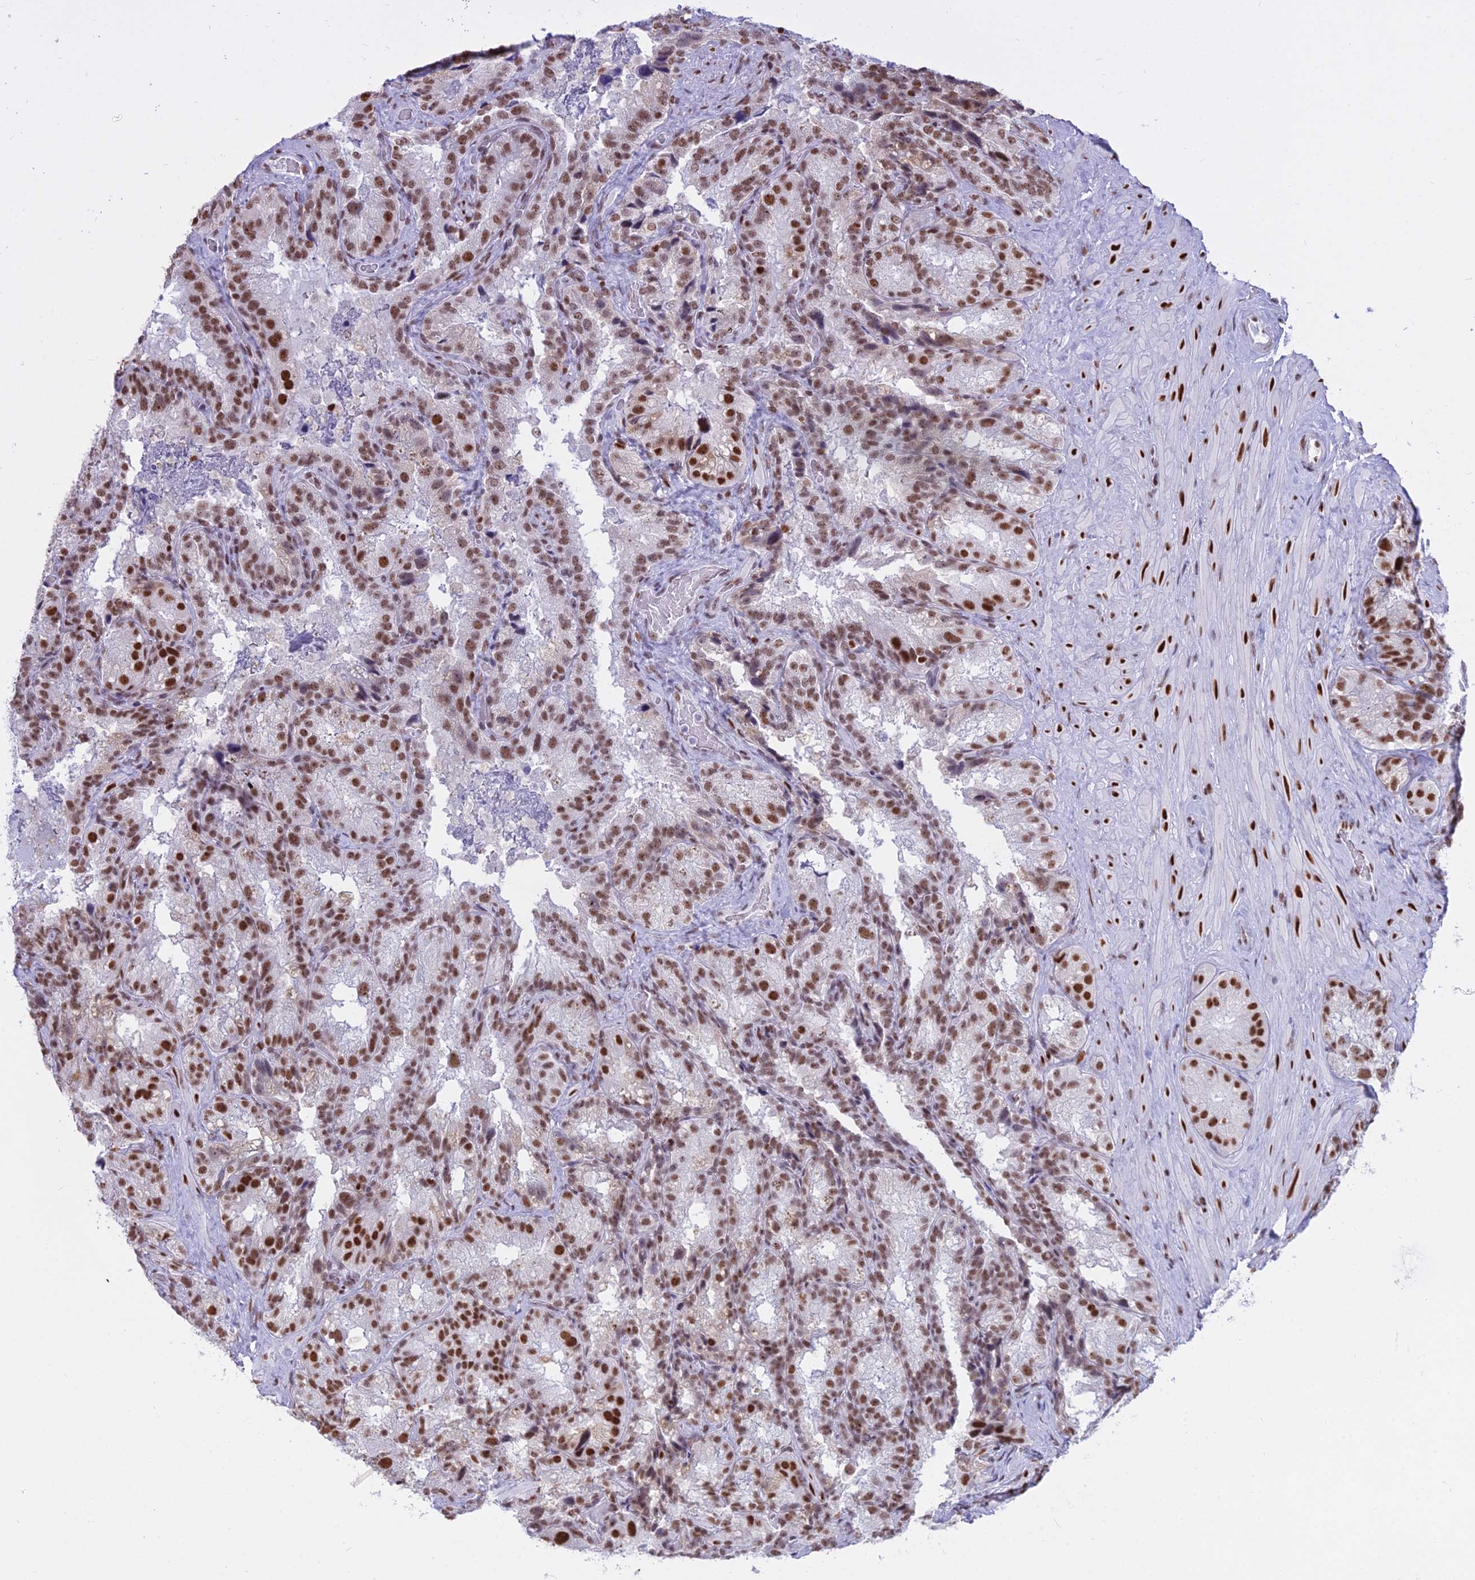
{"staining": {"intensity": "moderate", "quantity": ">75%", "location": "nuclear"}, "tissue": "seminal vesicle", "cell_type": "Glandular cells", "image_type": "normal", "snomed": [{"axis": "morphology", "description": "Normal tissue, NOS"}, {"axis": "topography", "description": "Seminal veicle"}], "caption": "Immunohistochemical staining of unremarkable seminal vesicle exhibits medium levels of moderate nuclear expression in approximately >75% of glandular cells.", "gene": "PARP1", "patient": {"sex": "male", "age": 58}}